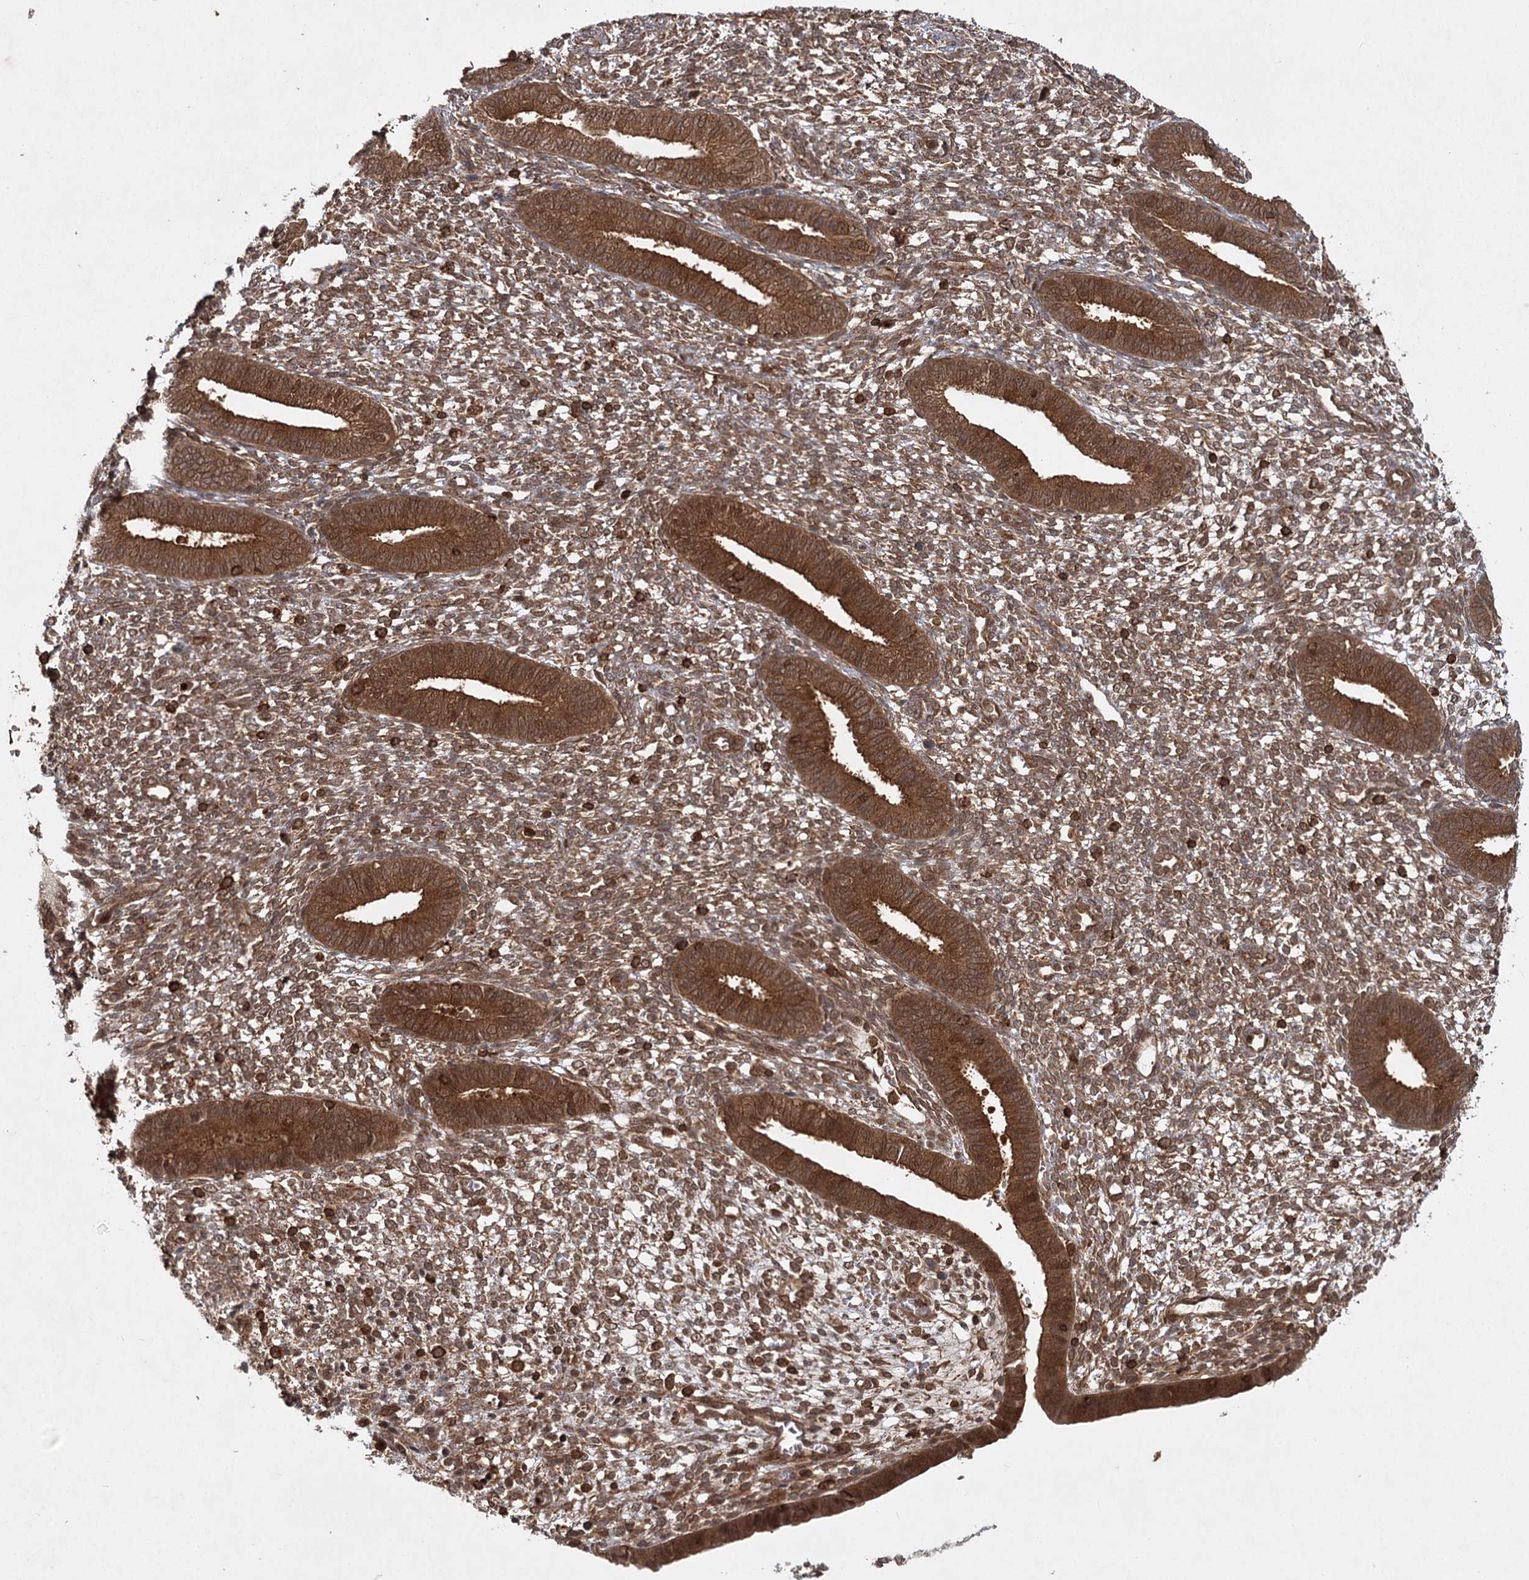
{"staining": {"intensity": "moderate", "quantity": ">75%", "location": "cytoplasmic/membranous"}, "tissue": "endometrium", "cell_type": "Cells in endometrial stroma", "image_type": "normal", "snomed": [{"axis": "morphology", "description": "Normal tissue, NOS"}, {"axis": "topography", "description": "Endometrium"}], "caption": "High-magnification brightfield microscopy of unremarkable endometrium stained with DAB (brown) and counterstained with hematoxylin (blue). cells in endometrial stroma exhibit moderate cytoplasmic/membranous positivity is present in approximately>75% of cells. Using DAB (3,3'-diaminobenzidine) (brown) and hematoxylin (blue) stains, captured at high magnification using brightfield microscopy.", "gene": "MDFIC", "patient": {"sex": "female", "age": 46}}